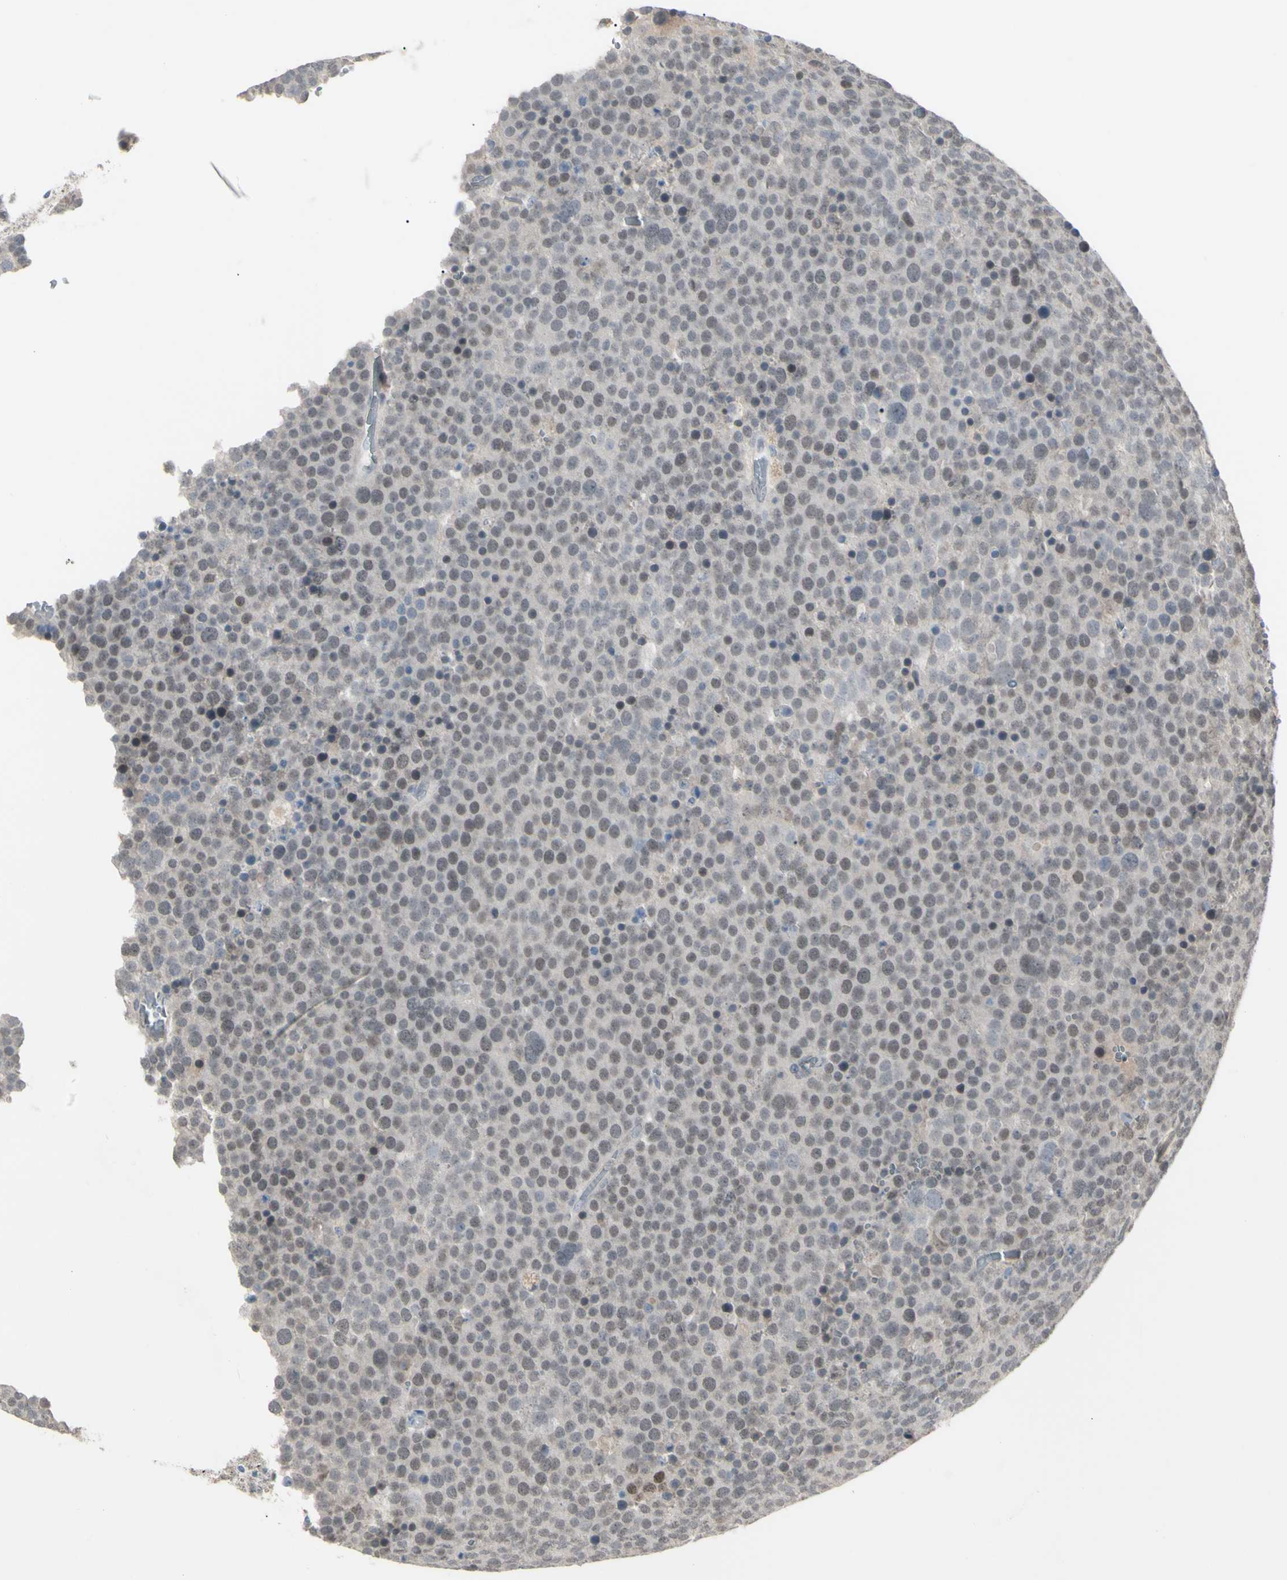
{"staining": {"intensity": "weak", "quantity": ">75%", "location": "nuclear"}, "tissue": "testis cancer", "cell_type": "Tumor cells", "image_type": "cancer", "snomed": [{"axis": "morphology", "description": "Seminoma, NOS"}, {"axis": "topography", "description": "Testis"}], "caption": "Protein expression analysis of testis cancer (seminoma) exhibits weak nuclear expression in about >75% of tumor cells.", "gene": "PIAS4", "patient": {"sex": "male", "age": 71}}